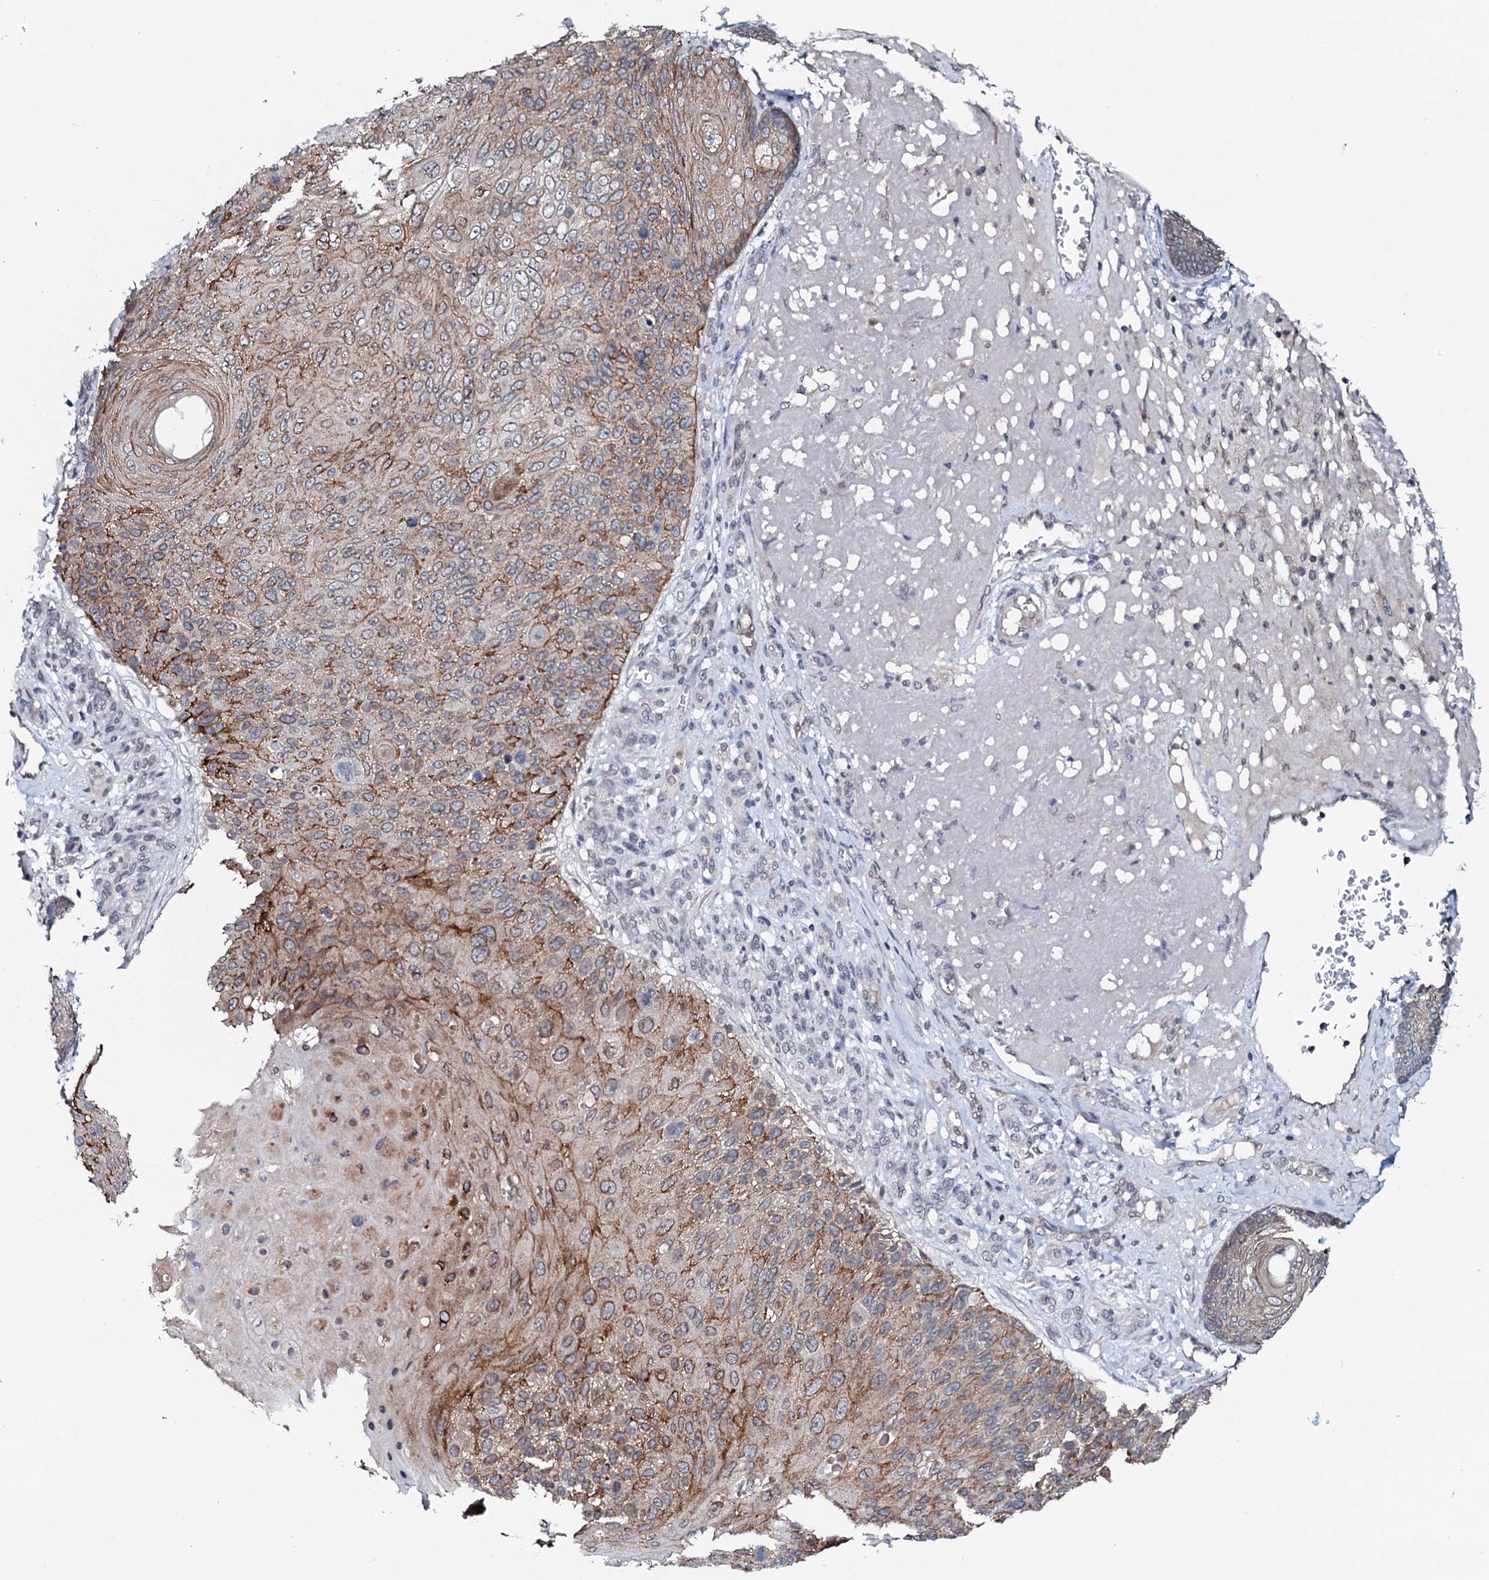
{"staining": {"intensity": "moderate", "quantity": ">75%", "location": "cytoplasmic/membranous"}, "tissue": "skin cancer", "cell_type": "Tumor cells", "image_type": "cancer", "snomed": [{"axis": "morphology", "description": "Squamous cell carcinoma, NOS"}, {"axis": "topography", "description": "Skin"}], "caption": "Squamous cell carcinoma (skin) stained for a protein shows moderate cytoplasmic/membranous positivity in tumor cells.", "gene": "SNTA1", "patient": {"sex": "female", "age": 88}}